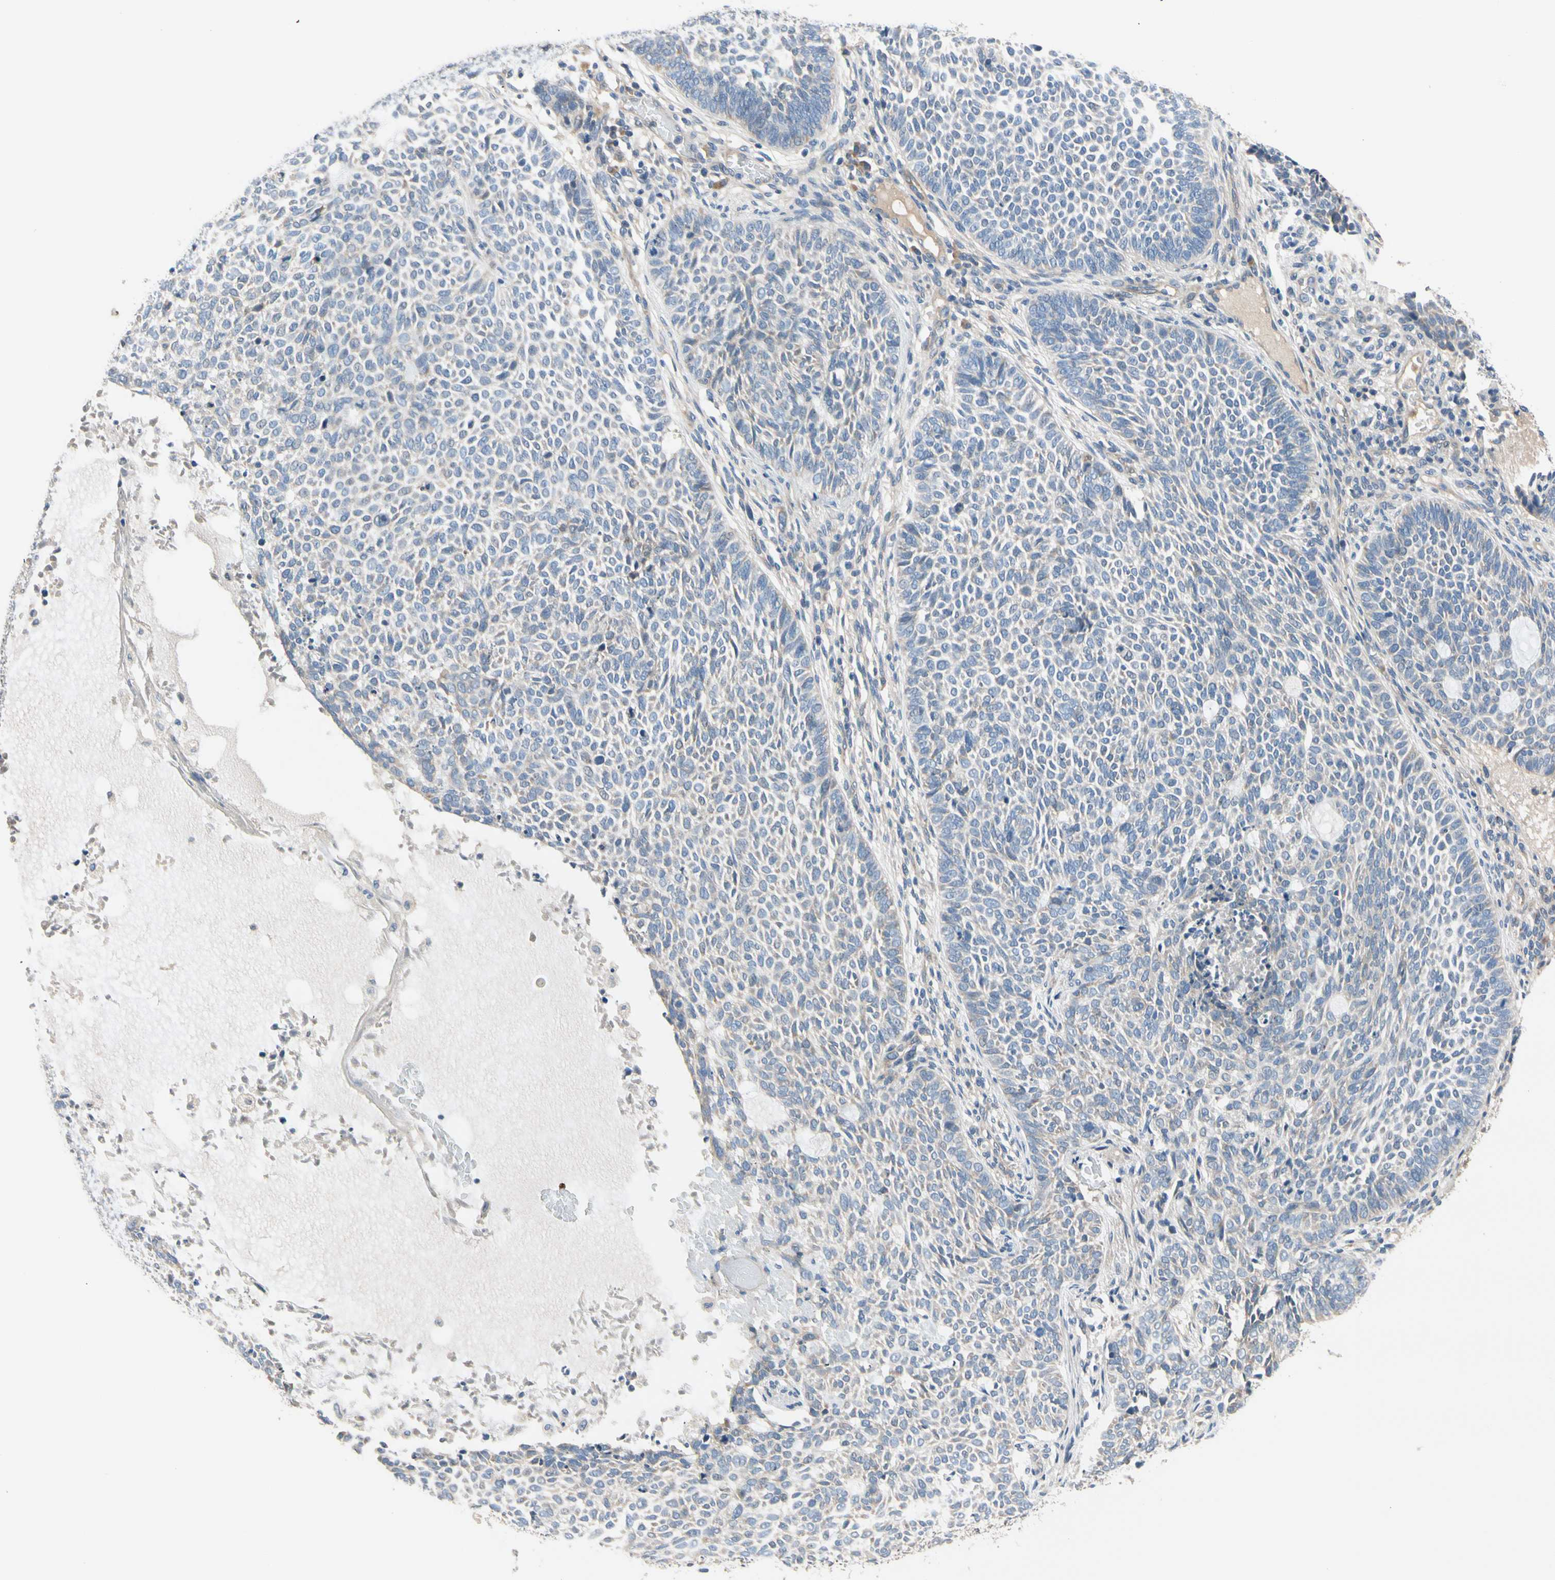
{"staining": {"intensity": "negative", "quantity": "none", "location": "none"}, "tissue": "skin cancer", "cell_type": "Tumor cells", "image_type": "cancer", "snomed": [{"axis": "morphology", "description": "Basal cell carcinoma"}, {"axis": "topography", "description": "Skin"}], "caption": "Skin cancer (basal cell carcinoma) was stained to show a protein in brown. There is no significant expression in tumor cells. (Immunohistochemistry, brightfield microscopy, high magnification).", "gene": "SIGLEC5", "patient": {"sex": "male", "age": 87}}